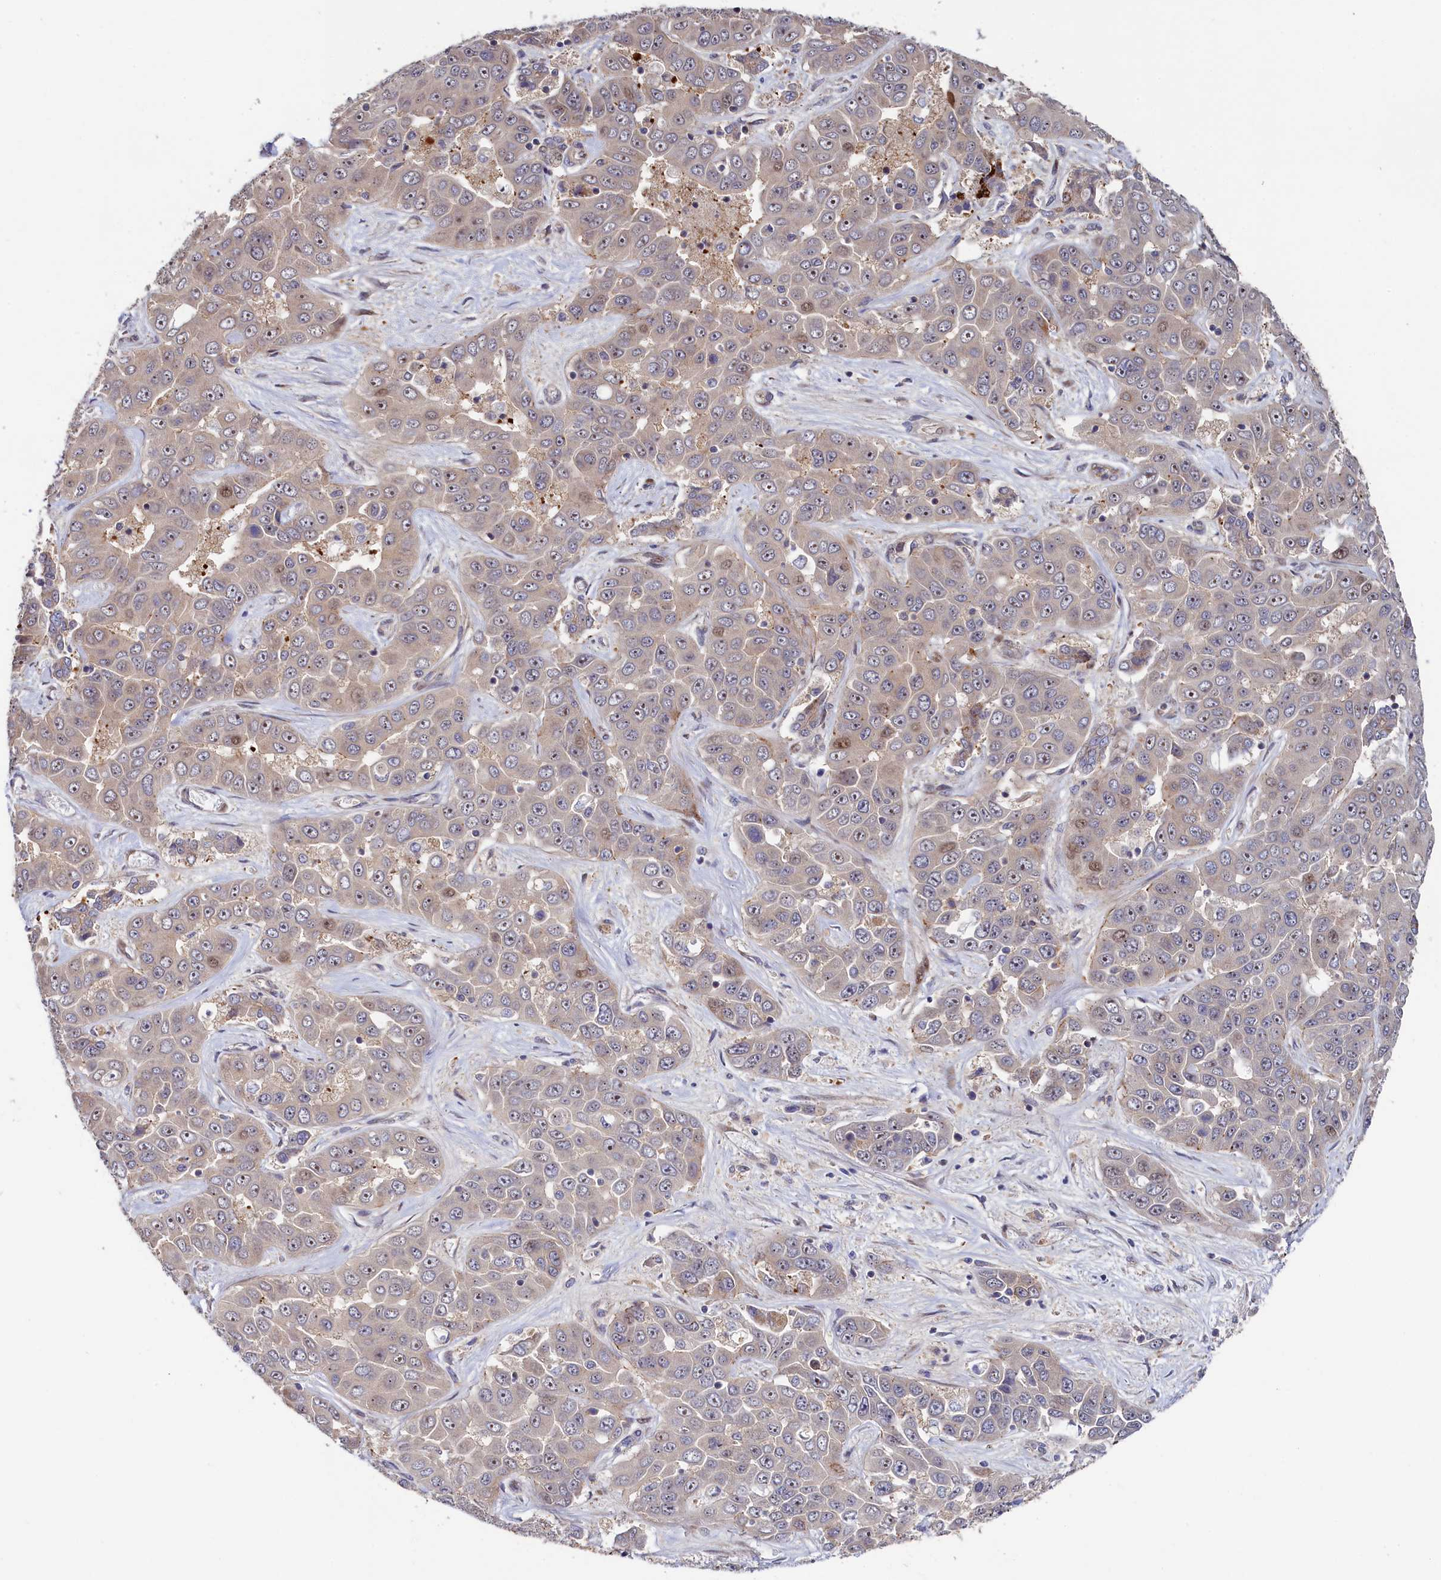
{"staining": {"intensity": "moderate", "quantity": "25%-75%", "location": "cytoplasmic/membranous"}, "tissue": "liver cancer", "cell_type": "Tumor cells", "image_type": "cancer", "snomed": [{"axis": "morphology", "description": "Cholangiocarcinoma"}, {"axis": "topography", "description": "Liver"}], "caption": "Protein staining of liver cancer (cholangiocarcinoma) tissue displays moderate cytoplasmic/membranous expression in approximately 25%-75% of tumor cells.", "gene": "PIK3C3", "patient": {"sex": "female", "age": 52}}